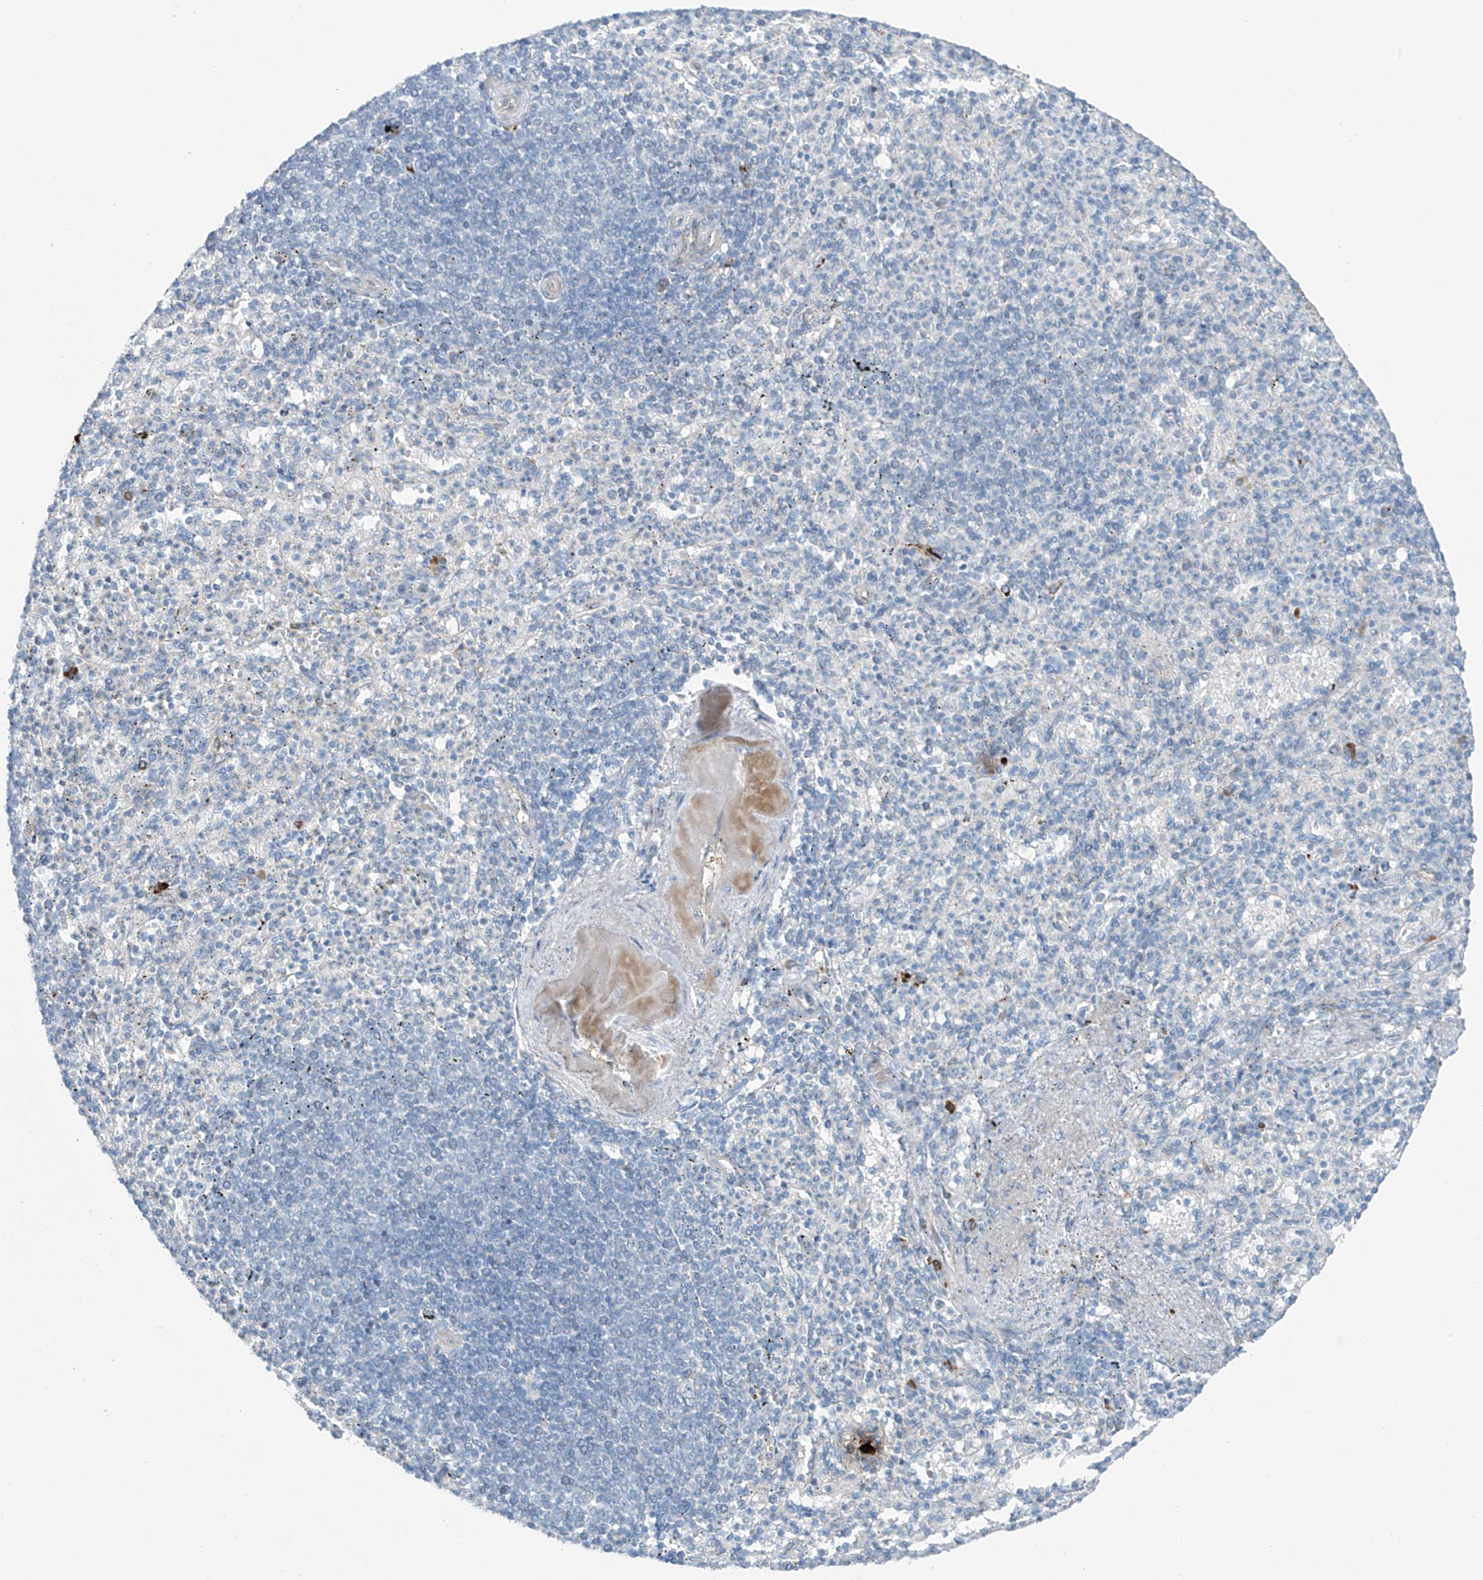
{"staining": {"intensity": "negative", "quantity": "none", "location": "none"}, "tissue": "spleen", "cell_type": "Cells in red pulp", "image_type": "normal", "snomed": [{"axis": "morphology", "description": "Normal tissue, NOS"}, {"axis": "topography", "description": "Spleen"}], "caption": "High magnification brightfield microscopy of unremarkable spleen stained with DAB (3,3'-diaminobenzidine) (brown) and counterstained with hematoxylin (blue): cells in red pulp show no significant positivity. Nuclei are stained in blue.", "gene": "ZNF793", "patient": {"sex": "female", "age": 74}}